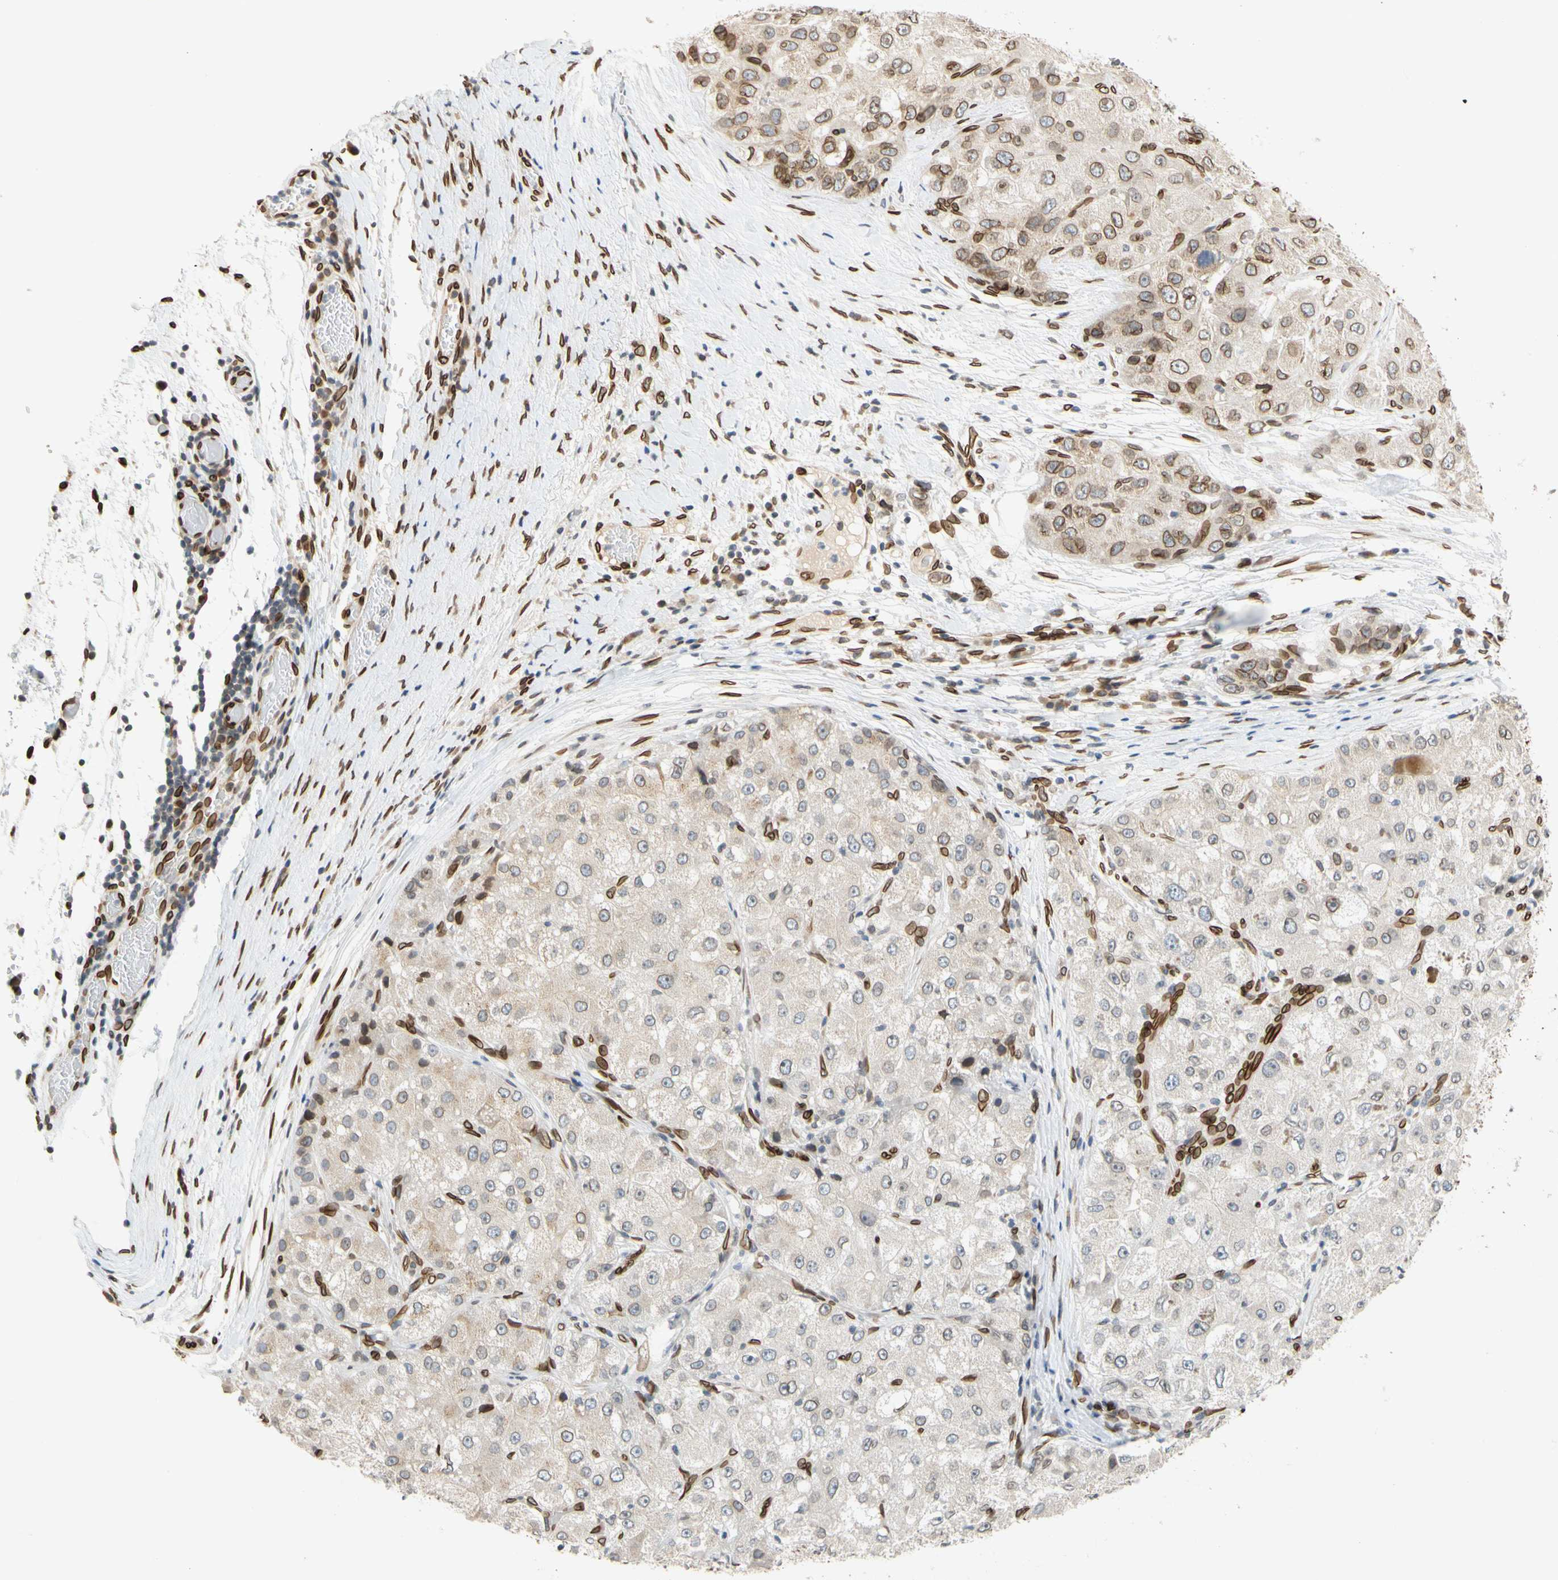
{"staining": {"intensity": "weak", "quantity": ">75%", "location": "cytoplasmic/membranous,nuclear"}, "tissue": "liver cancer", "cell_type": "Tumor cells", "image_type": "cancer", "snomed": [{"axis": "morphology", "description": "Carcinoma, Hepatocellular, NOS"}, {"axis": "topography", "description": "Liver"}], "caption": "Protein staining of liver cancer (hepatocellular carcinoma) tissue reveals weak cytoplasmic/membranous and nuclear expression in approximately >75% of tumor cells.", "gene": "SUN1", "patient": {"sex": "male", "age": 80}}